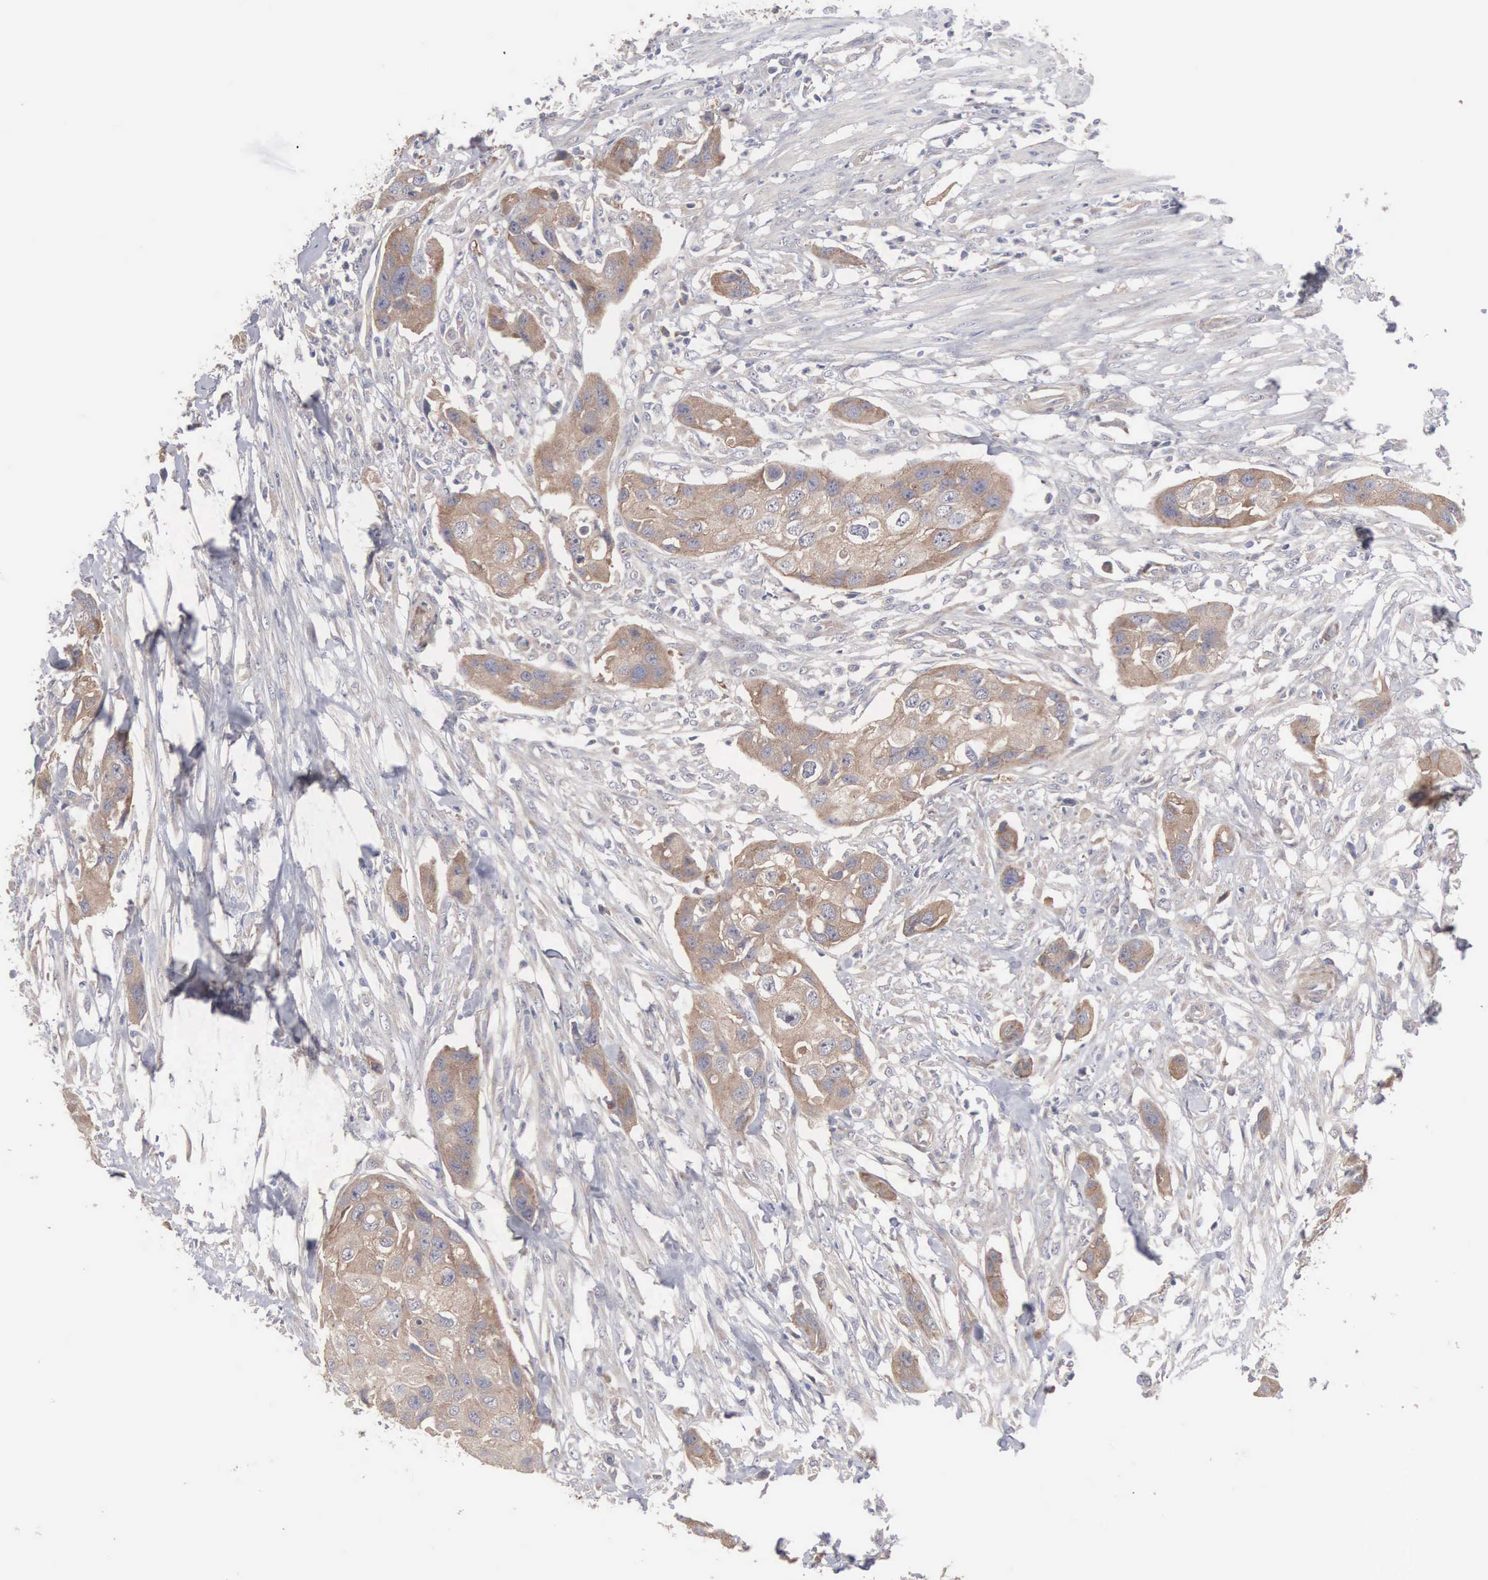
{"staining": {"intensity": "moderate", "quantity": ">75%", "location": "cytoplasmic/membranous"}, "tissue": "urothelial cancer", "cell_type": "Tumor cells", "image_type": "cancer", "snomed": [{"axis": "morphology", "description": "Urothelial carcinoma, High grade"}, {"axis": "topography", "description": "Urinary bladder"}], "caption": "This histopathology image demonstrates immunohistochemistry staining of urothelial cancer, with medium moderate cytoplasmic/membranous positivity in approximately >75% of tumor cells.", "gene": "INF2", "patient": {"sex": "male", "age": 55}}